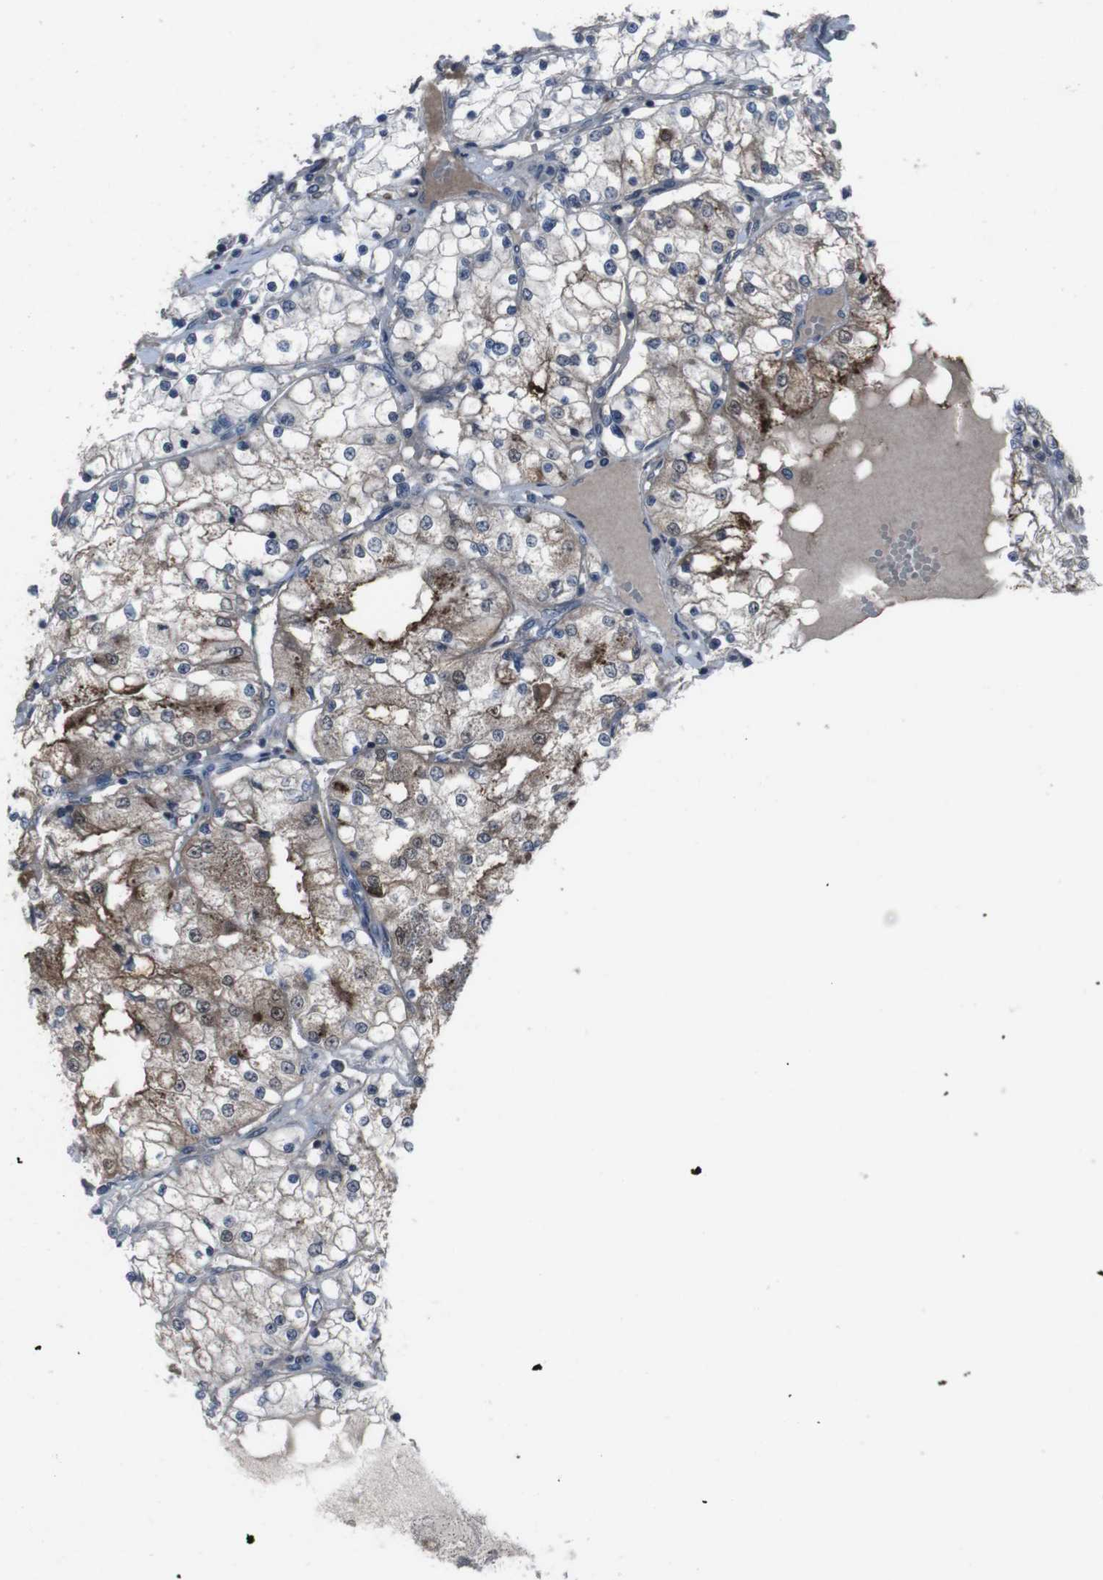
{"staining": {"intensity": "moderate", "quantity": "<25%", "location": "cytoplasmic/membranous"}, "tissue": "renal cancer", "cell_type": "Tumor cells", "image_type": "cancer", "snomed": [{"axis": "morphology", "description": "Adenocarcinoma, NOS"}, {"axis": "topography", "description": "Kidney"}], "caption": "Immunohistochemical staining of adenocarcinoma (renal) shows low levels of moderate cytoplasmic/membranous expression in about <25% of tumor cells. The staining is performed using DAB brown chromogen to label protein expression. The nuclei are counter-stained blue using hematoxylin.", "gene": "EFNA5", "patient": {"sex": "male", "age": 68}}